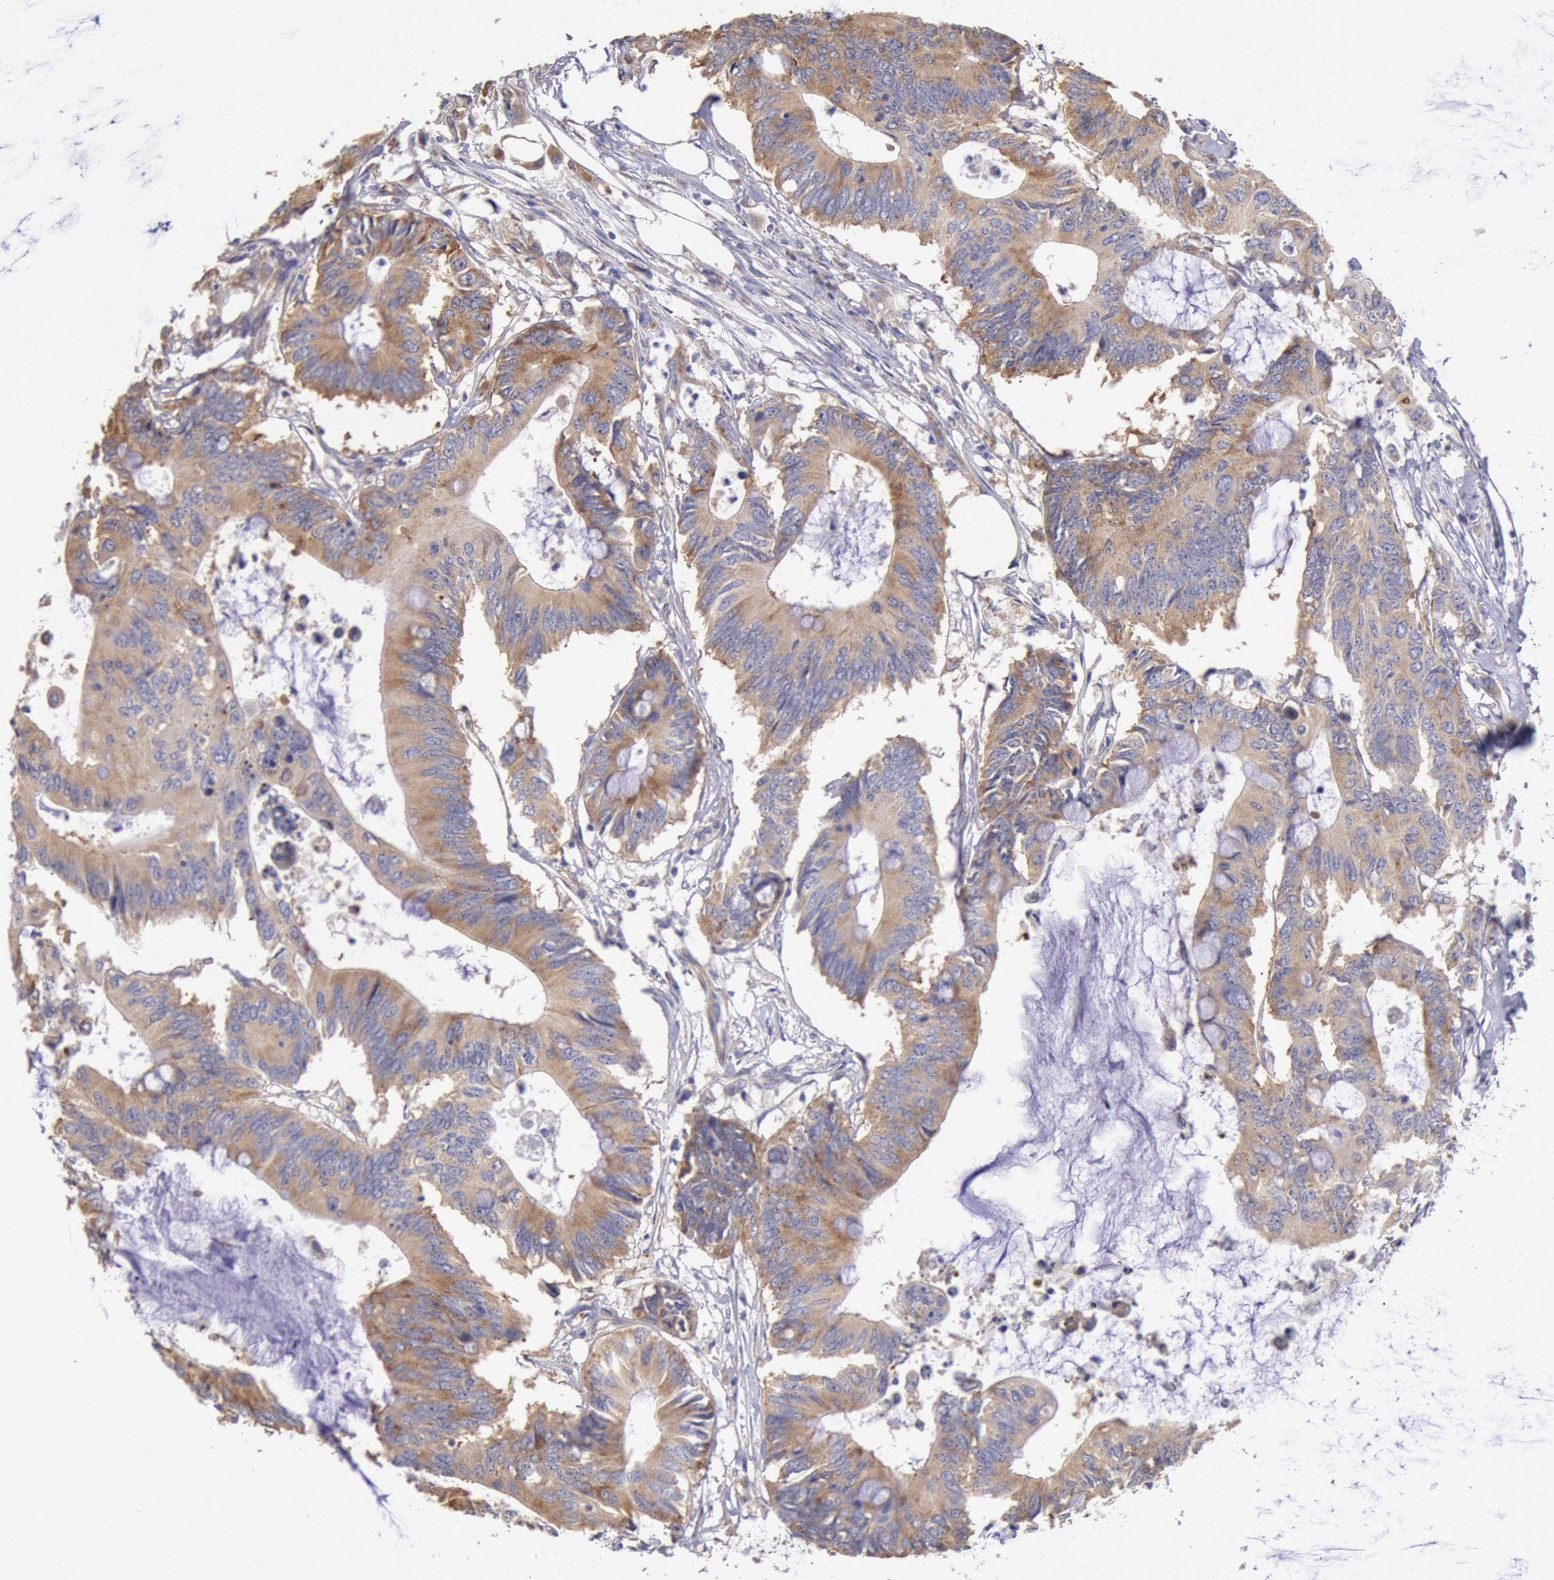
{"staining": {"intensity": "moderate", "quantity": ">75%", "location": "cytoplasmic/membranous"}, "tissue": "colorectal cancer", "cell_type": "Tumor cells", "image_type": "cancer", "snomed": [{"axis": "morphology", "description": "Adenocarcinoma, NOS"}, {"axis": "topography", "description": "Colon"}], "caption": "Immunohistochemical staining of colorectal adenocarcinoma shows moderate cytoplasmic/membranous protein positivity in about >75% of tumor cells.", "gene": "DRG1", "patient": {"sex": "male", "age": 71}}